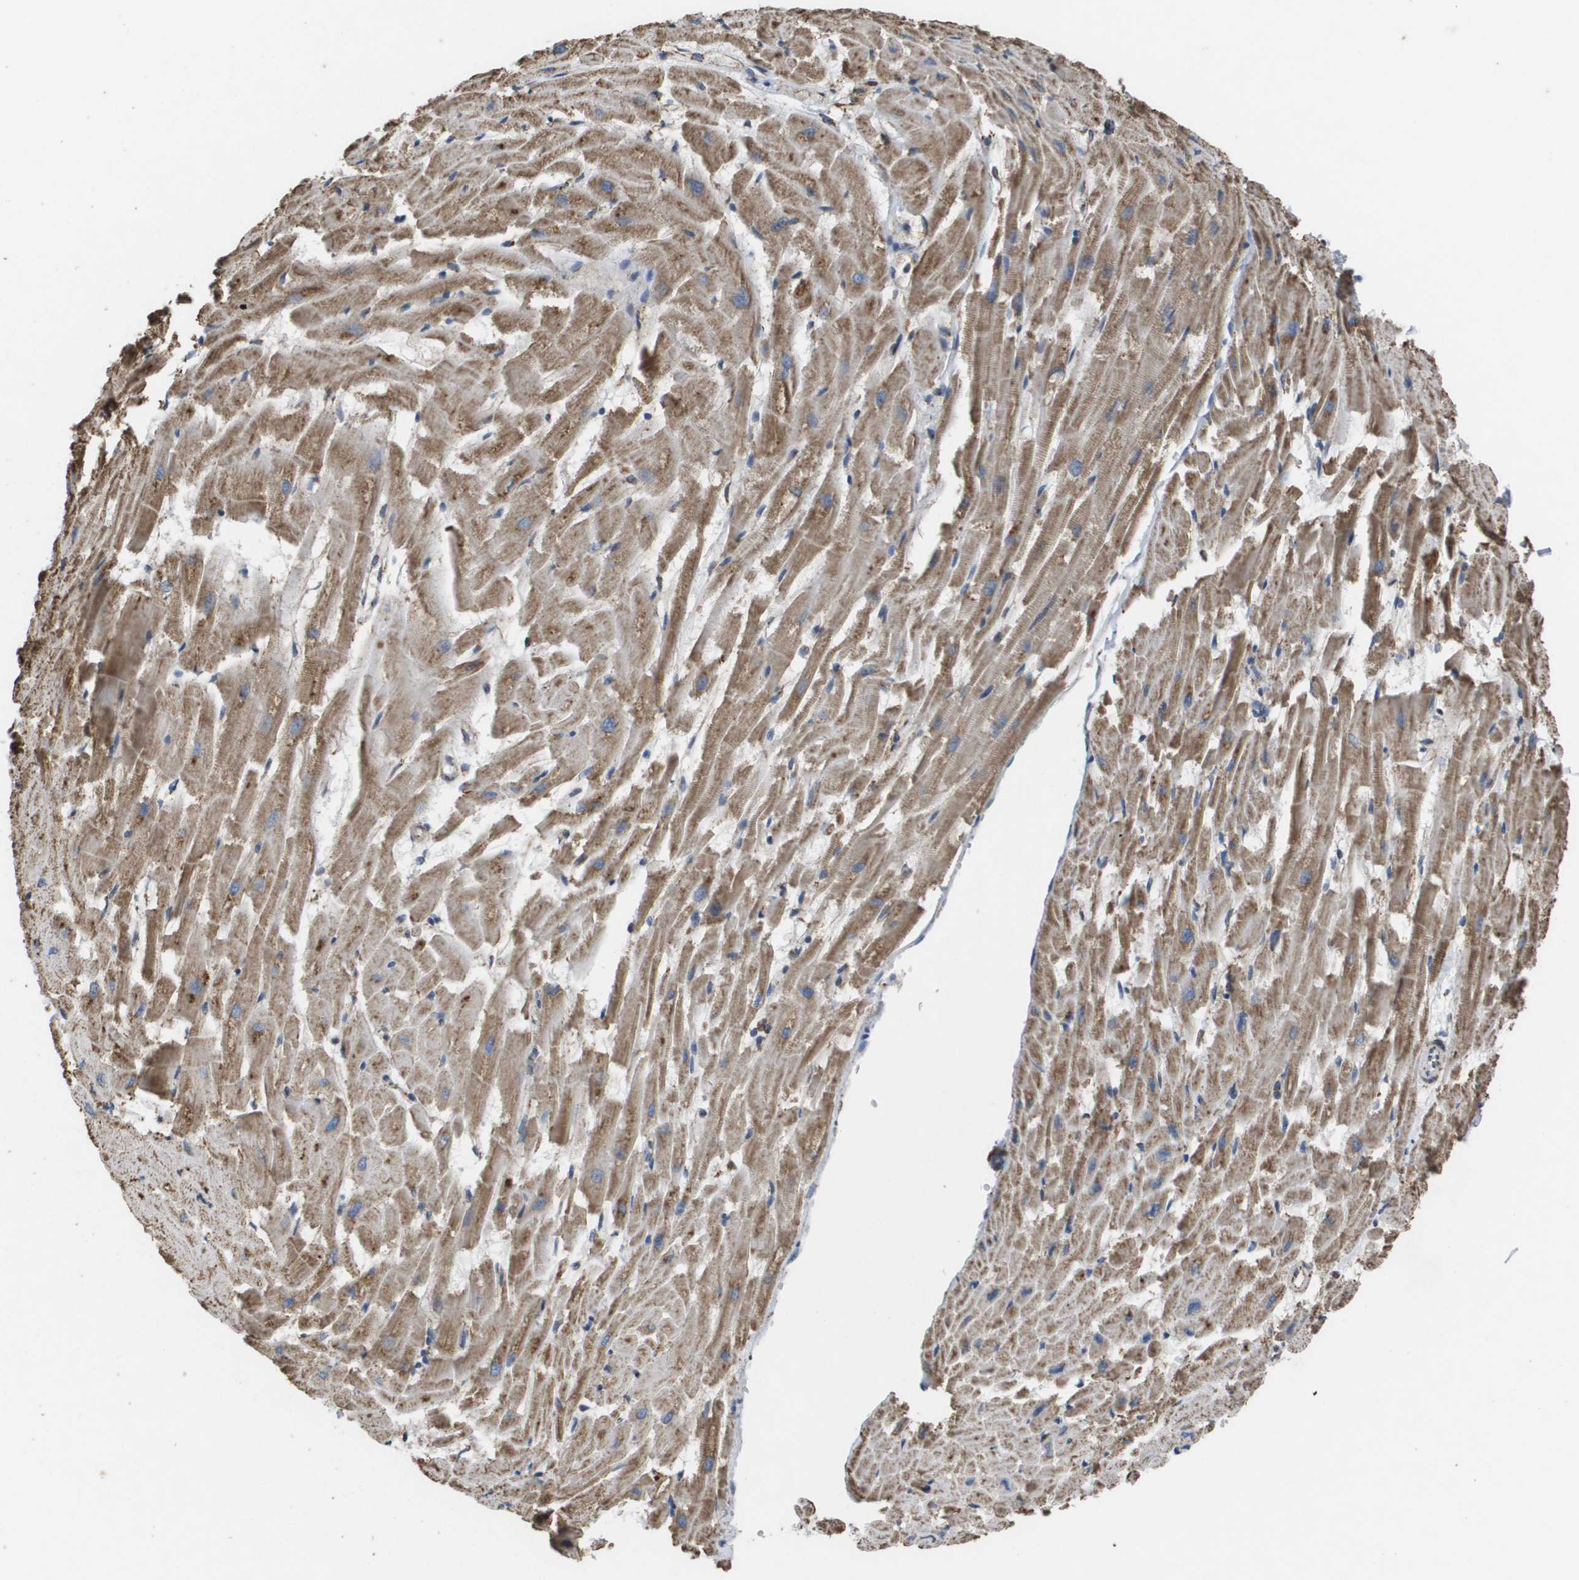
{"staining": {"intensity": "moderate", "quantity": ">75%", "location": "cytoplasmic/membranous"}, "tissue": "heart muscle", "cell_type": "Cardiomyocytes", "image_type": "normal", "snomed": [{"axis": "morphology", "description": "Normal tissue, NOS"}, {"axis": "topography", "description": "Heart"}], "caption": "Immunohistochemistry (DAB) staining of normal human heart muscle reveals moderate cytoplasmic/membranous protein positivity in about >75% of cardiomyocytes. The staining is performed using DAB (3,3'-diaminobenzidine) brown chromogen to label protein expression. The nuclei are counter-stained blue using hematoxylin.", "gene": "HSPE1", "patient": {"sex": "female", "age": 19}}